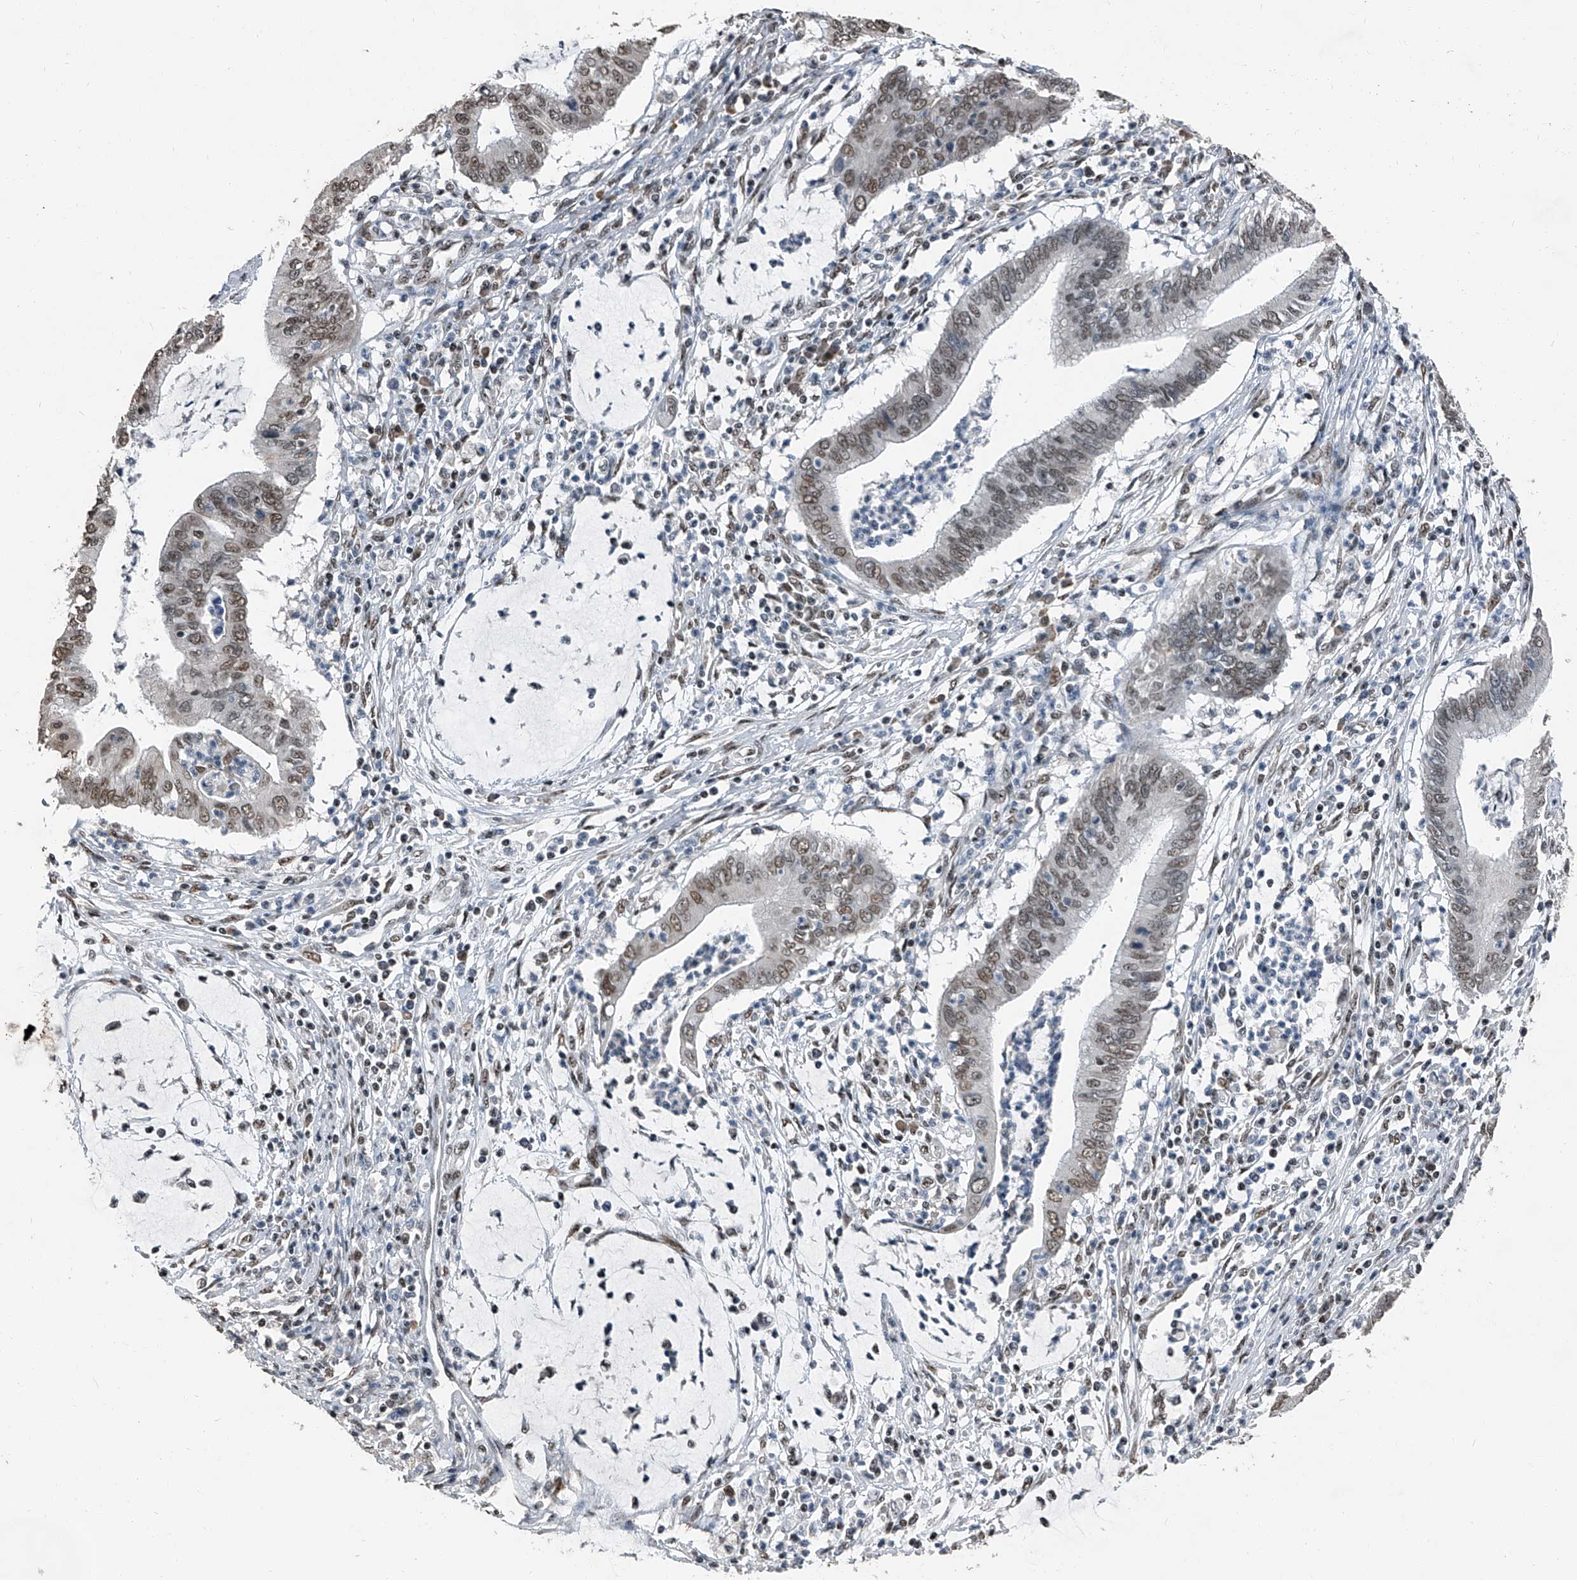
{"staining": {"intensity": "weak", "quantity": "25%-75%", "location": "nuclear"}, "tissue": "cervical cancer", "cell_type": "Tumor cells", "image_type": "cancer", "snomed": [{"axis": "morphology", "description": "Adenocarcinoma, NOS"}, {"axis": "topography", "description": "Cervix"}], "caption": "Immunohistochemical staining of cervical cancer shows low levels of weak nuclear protein staining in about 25%-75% of tumor cells.", "gene": "TCOF1", "patient": {"sex": "female", "age": 36}}